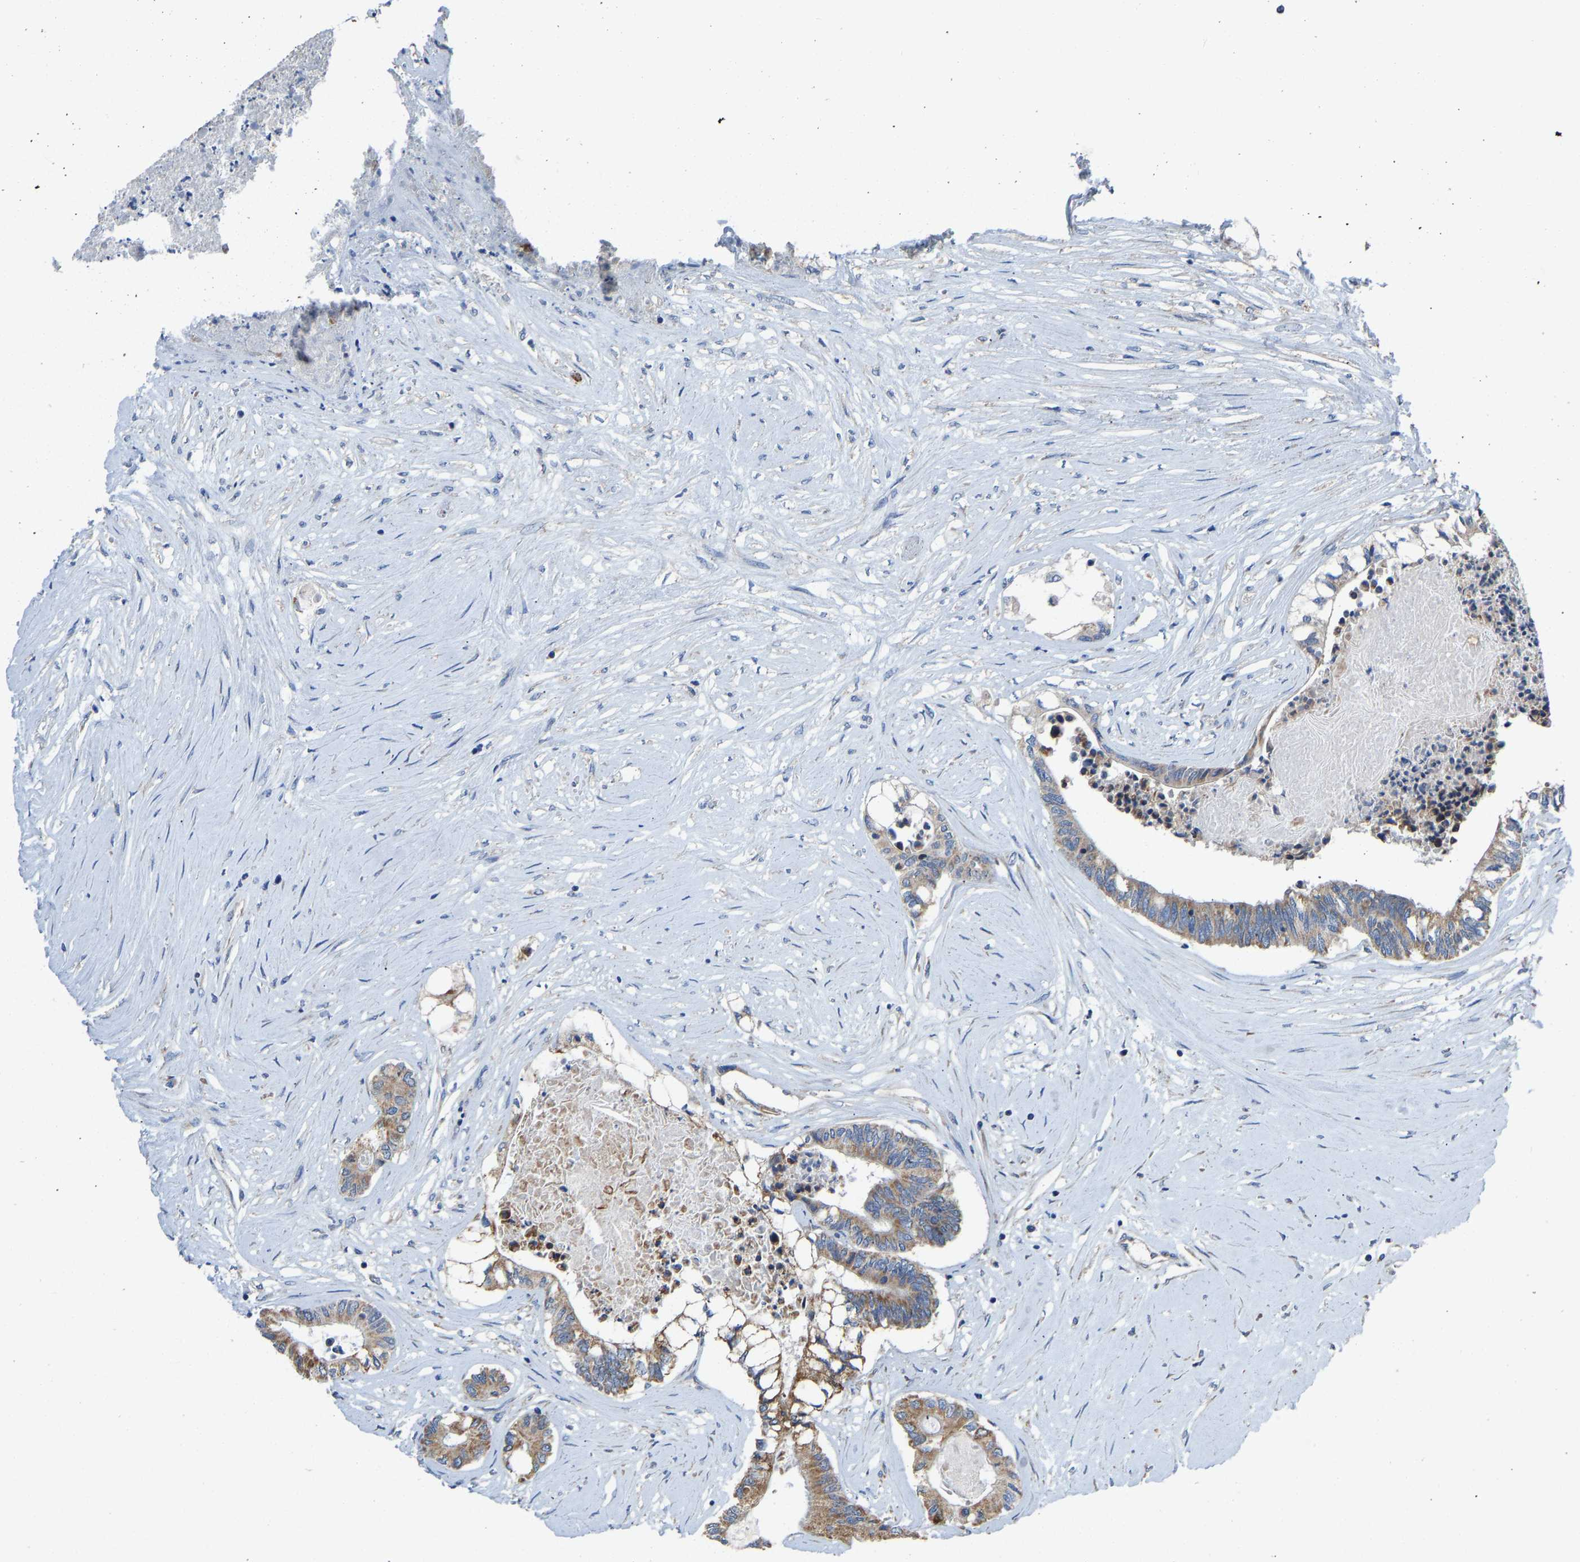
{"staining": {"intensity": "moderate", "quantity": "25%-75%", "location": "cytoplasmic/membranous"}, "tissue": "colorectal cancer", "cell_type": "Tumor cells", "image_type": "cancer", "snomed": [{"axis": "morphology", "description": "Adenocarcinoma, NOS"}, {"axis": "topography", "description": "Rectum"}], "caption": "IHC micrograph of colorectal cancer stained for a protein (brown), which demonstrates medium levels of moderate cytoplasmic/membranous staining in approximately 25%-75% of tumor cells.", "gene": "TMEM150A", "patient": {"sex": "male", "age": 63}}